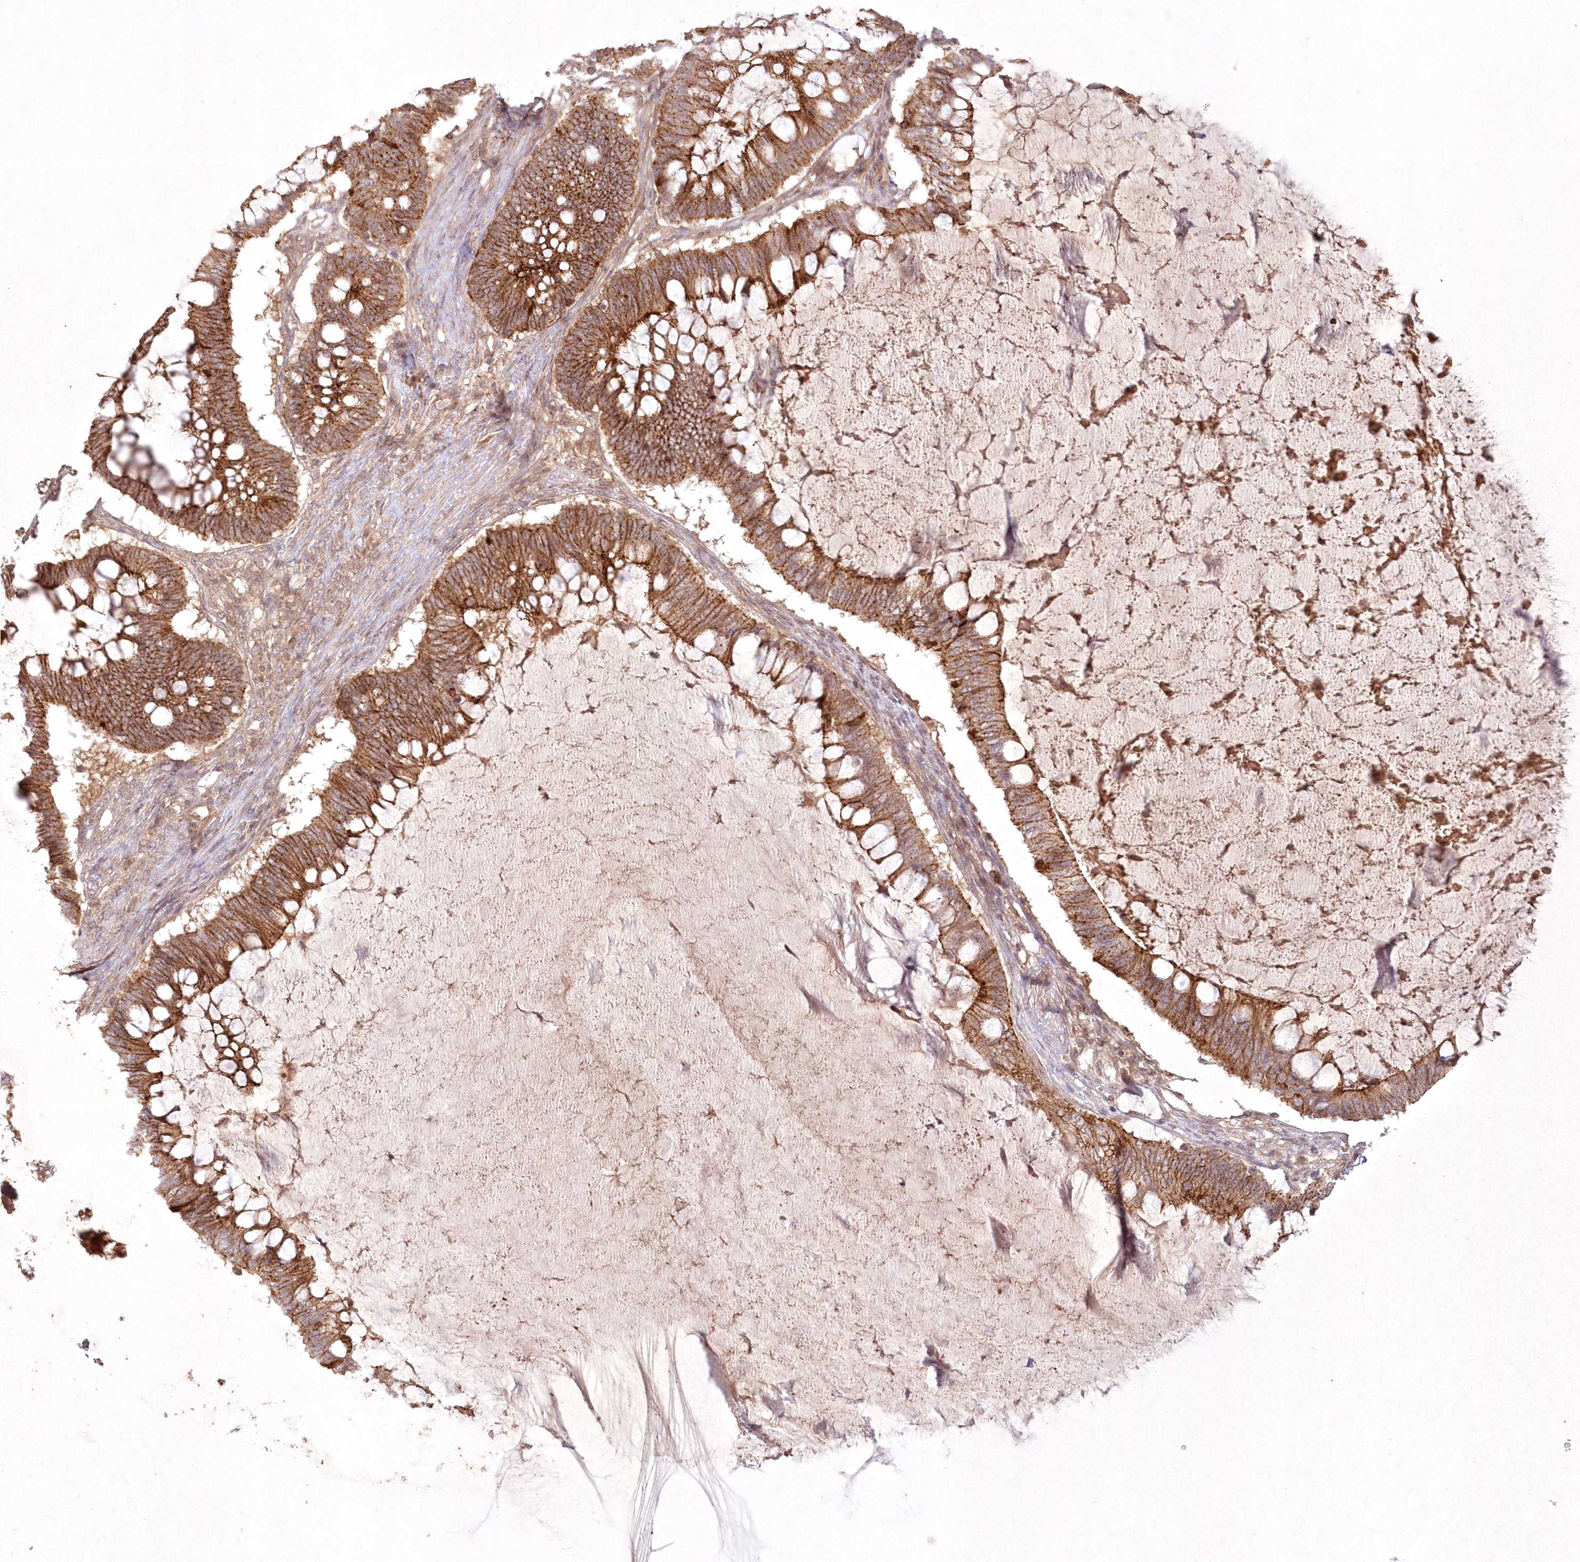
{"staining": {"intensity": "strong", "quantity": ">75%", "location": "cytoplasmic/membranous"}, "tissue": "ovarian cancer", "cell_type": "Tumor cells", "image_type": "cancer", "snomed": [{"axis": "morphology", "description": "Cystadenocarcinoma, mucinous, NOS"}, {"axis": "topography", "description": "Ovary"}], "caption": "Immunohistochemical staining of human mucinous cystadenocarcinoma (ovarian) exhibits high levels of strong cytoplasmic/membranous protein staining in approximately >75% of tumor cells.", "gene": "TOGARAM2", "patient": {"sex": "female", "age": 61}}